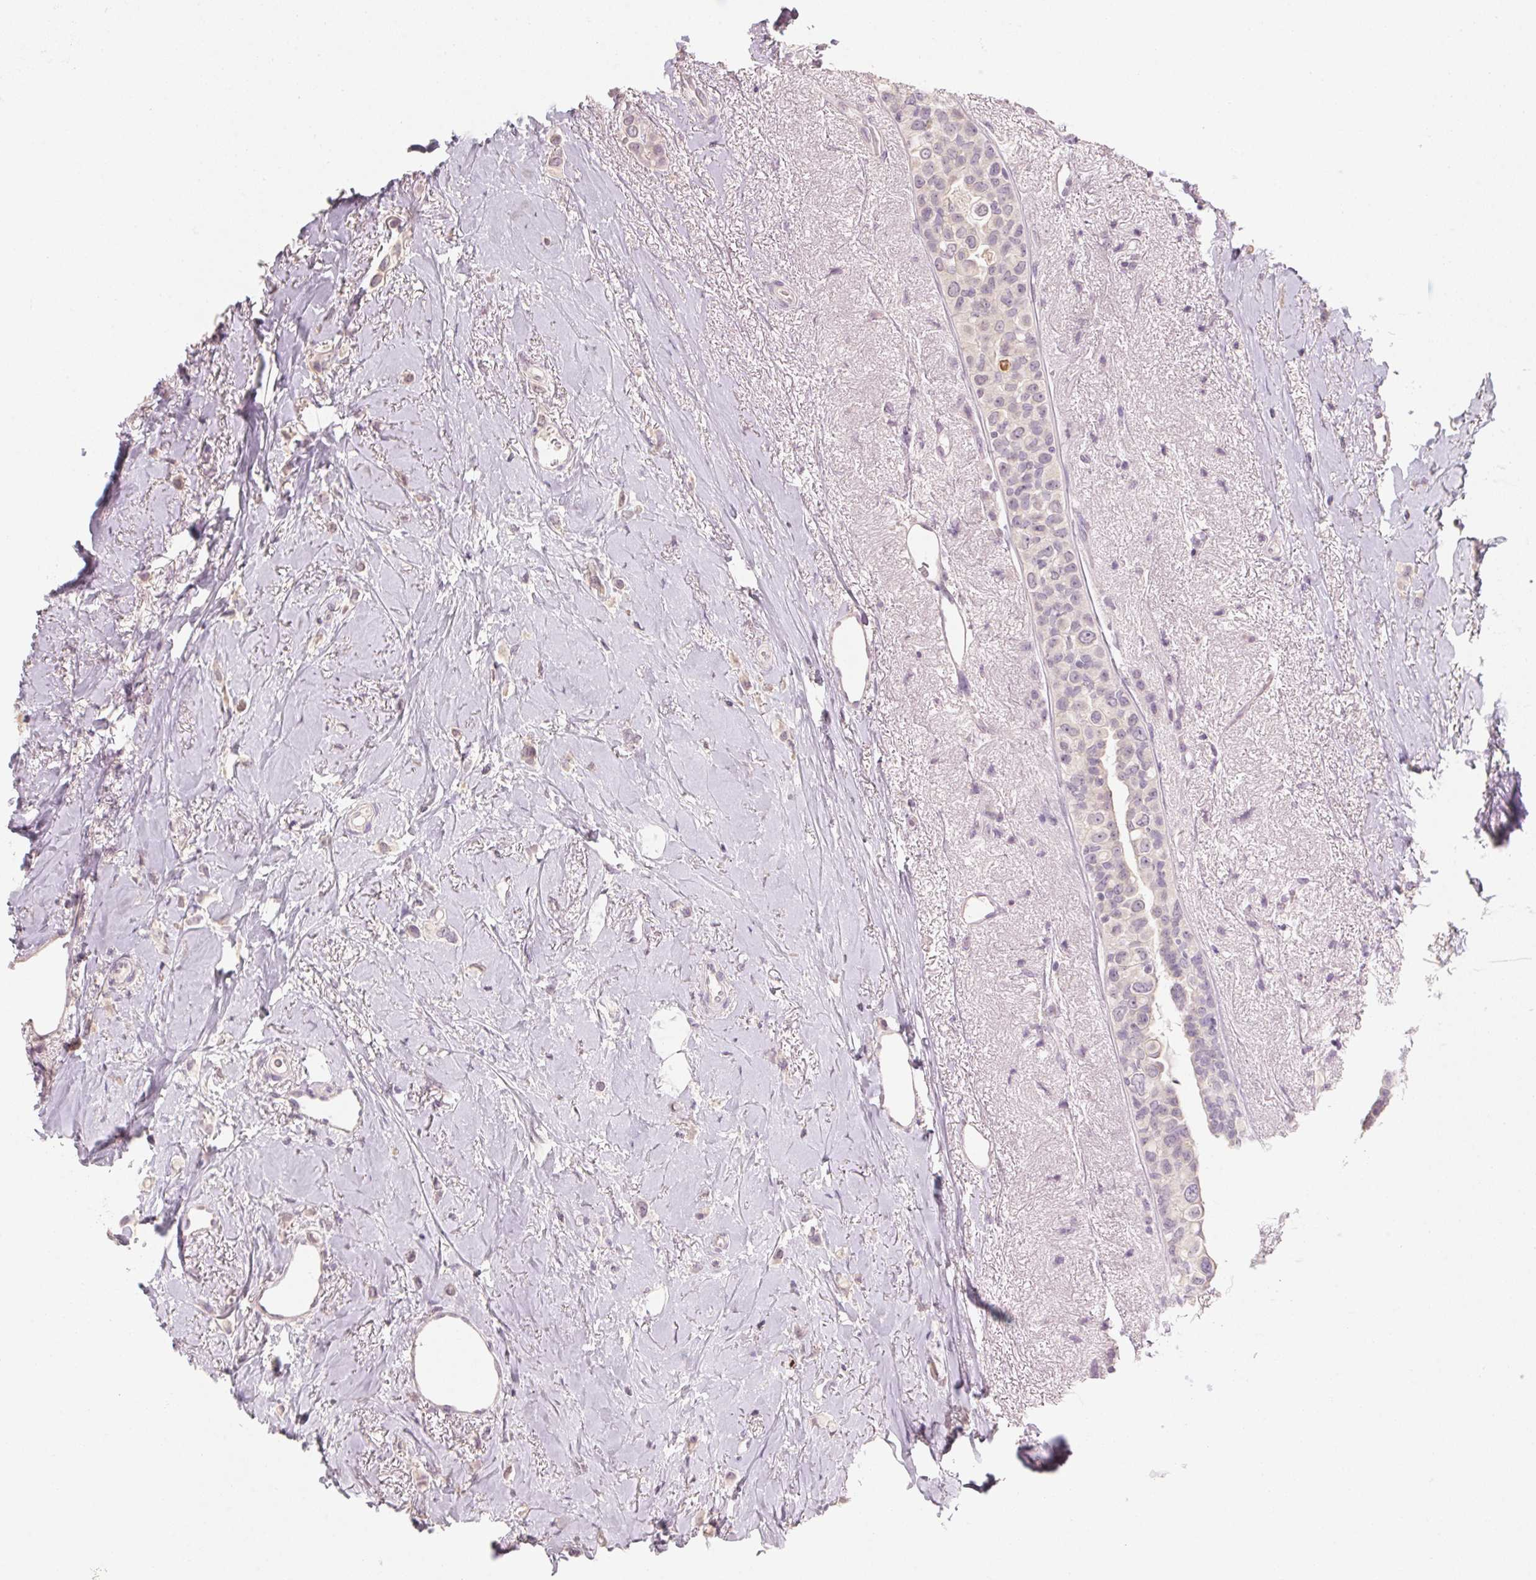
{"staining": {"intensity": "weak", "quantity": "<25%", "location": "cytoplasmic/membranous"}, "tissue": "breast cancer", "cell_type": "Tumor cells", "image_type": "cancer", "snomed": [{"axis": "morphology", "description": "Lobular carcinoma"}, {"axis": "topography", "description": "Breast"}], "caption": "High power microscopy image of an immunohistochemistry (IHC) photomicrograph of breast cancer (lobular carcinoma), revealing no significant staining in tumor cells. (DAB immunohistochemistry (IHC), high magnification).", "gene": "CAPZA3", "patient": {"sex": "female", "age": 66}}